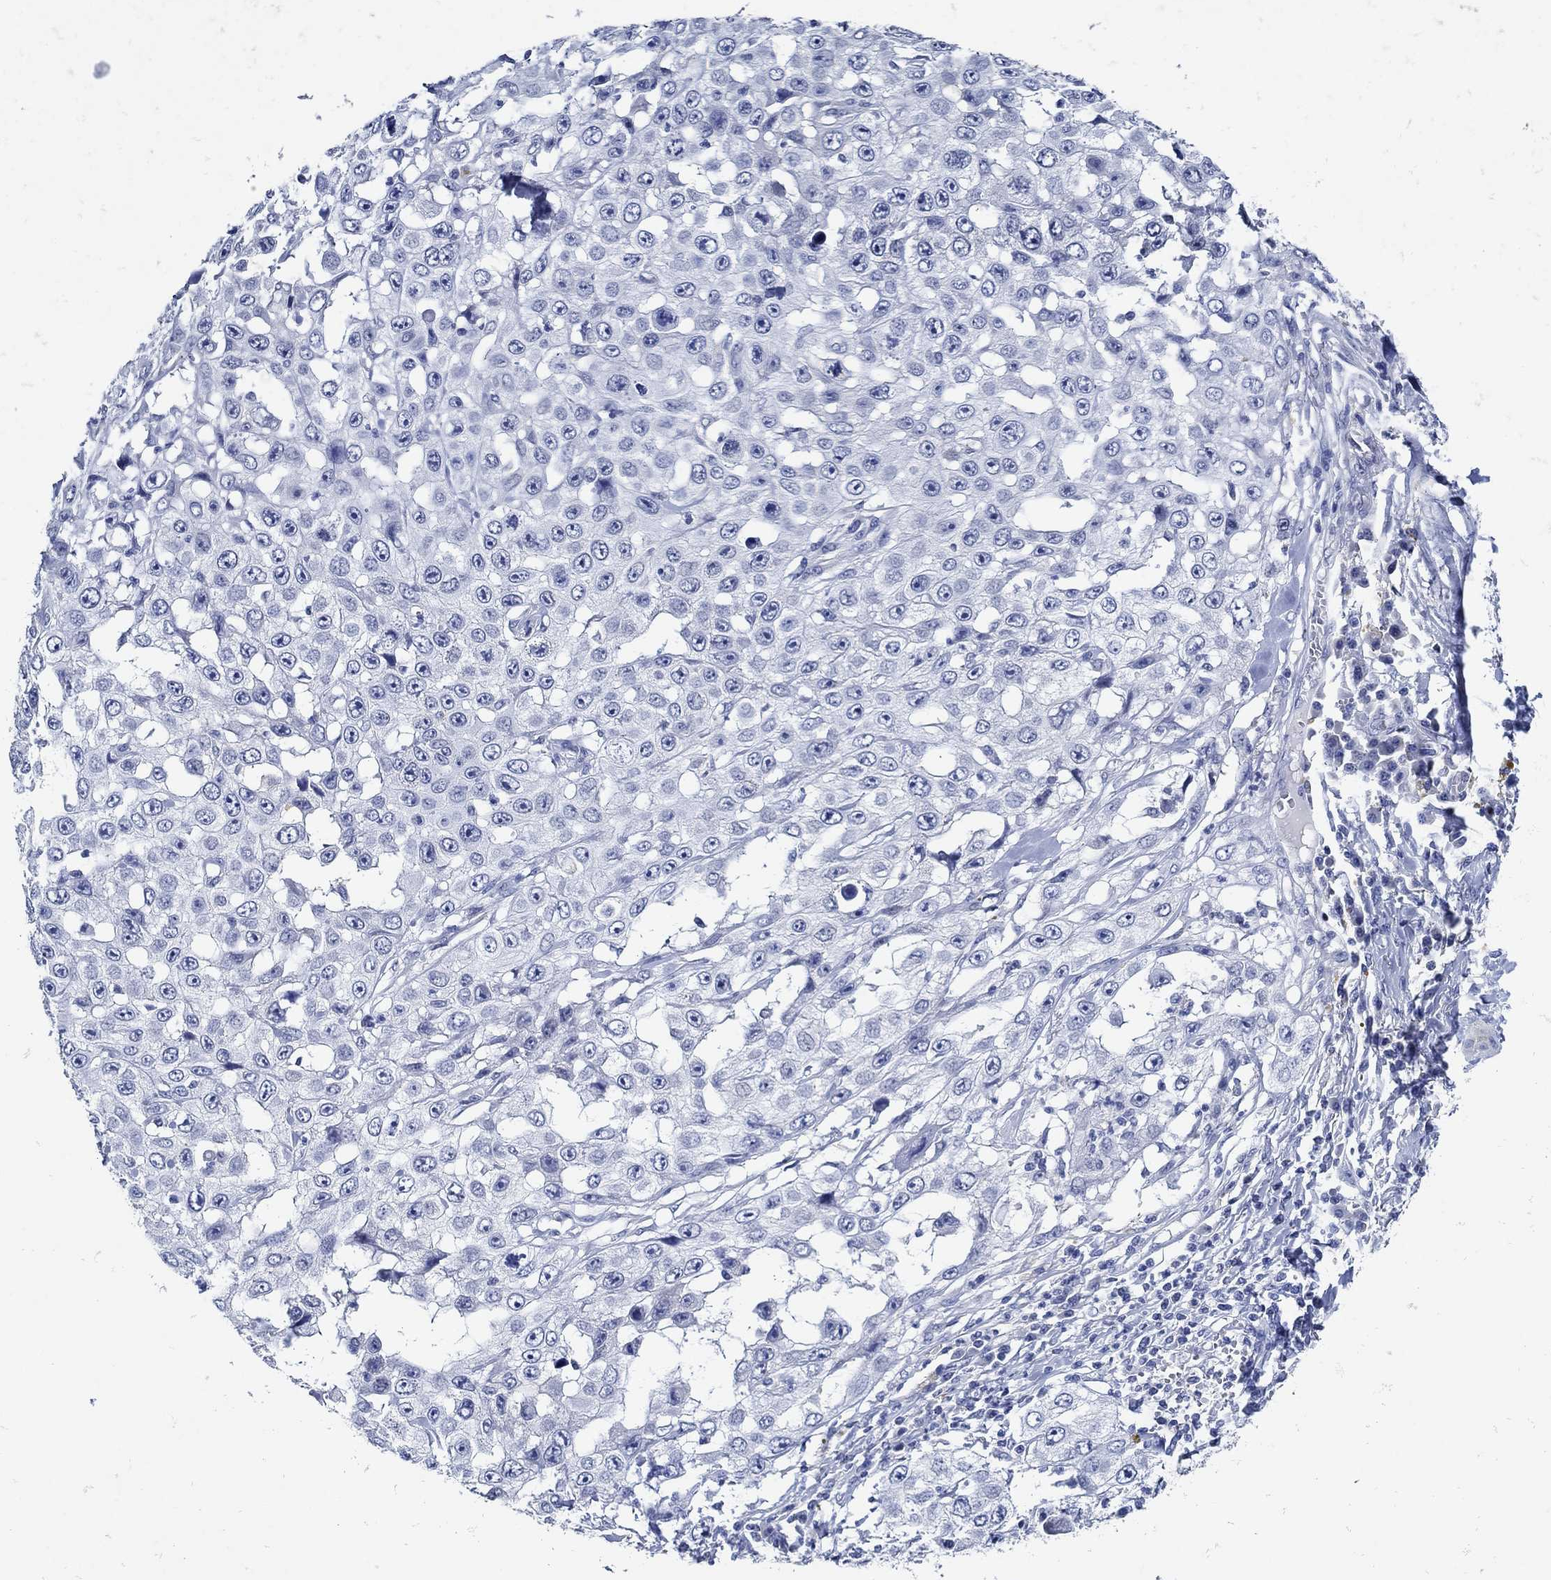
{"staining": {"intensity": "negative", "quantity": "none", "location": "none"}, "tissue": "skin cancer", "cell_type": "Tumor cells", "image_type": "cancer", "snomed": [{"axis": "morphology", "description": "Squamous cell carcinoma, NOS"}, {"axis": "topography", "description": "Skin"}], "caption": "IHC of skin cancer (squamous cell carcinoma) exhibits no staining in tumor cells.", "gene": "NOS1", "patient": {"sex": "male", "age": 82}}